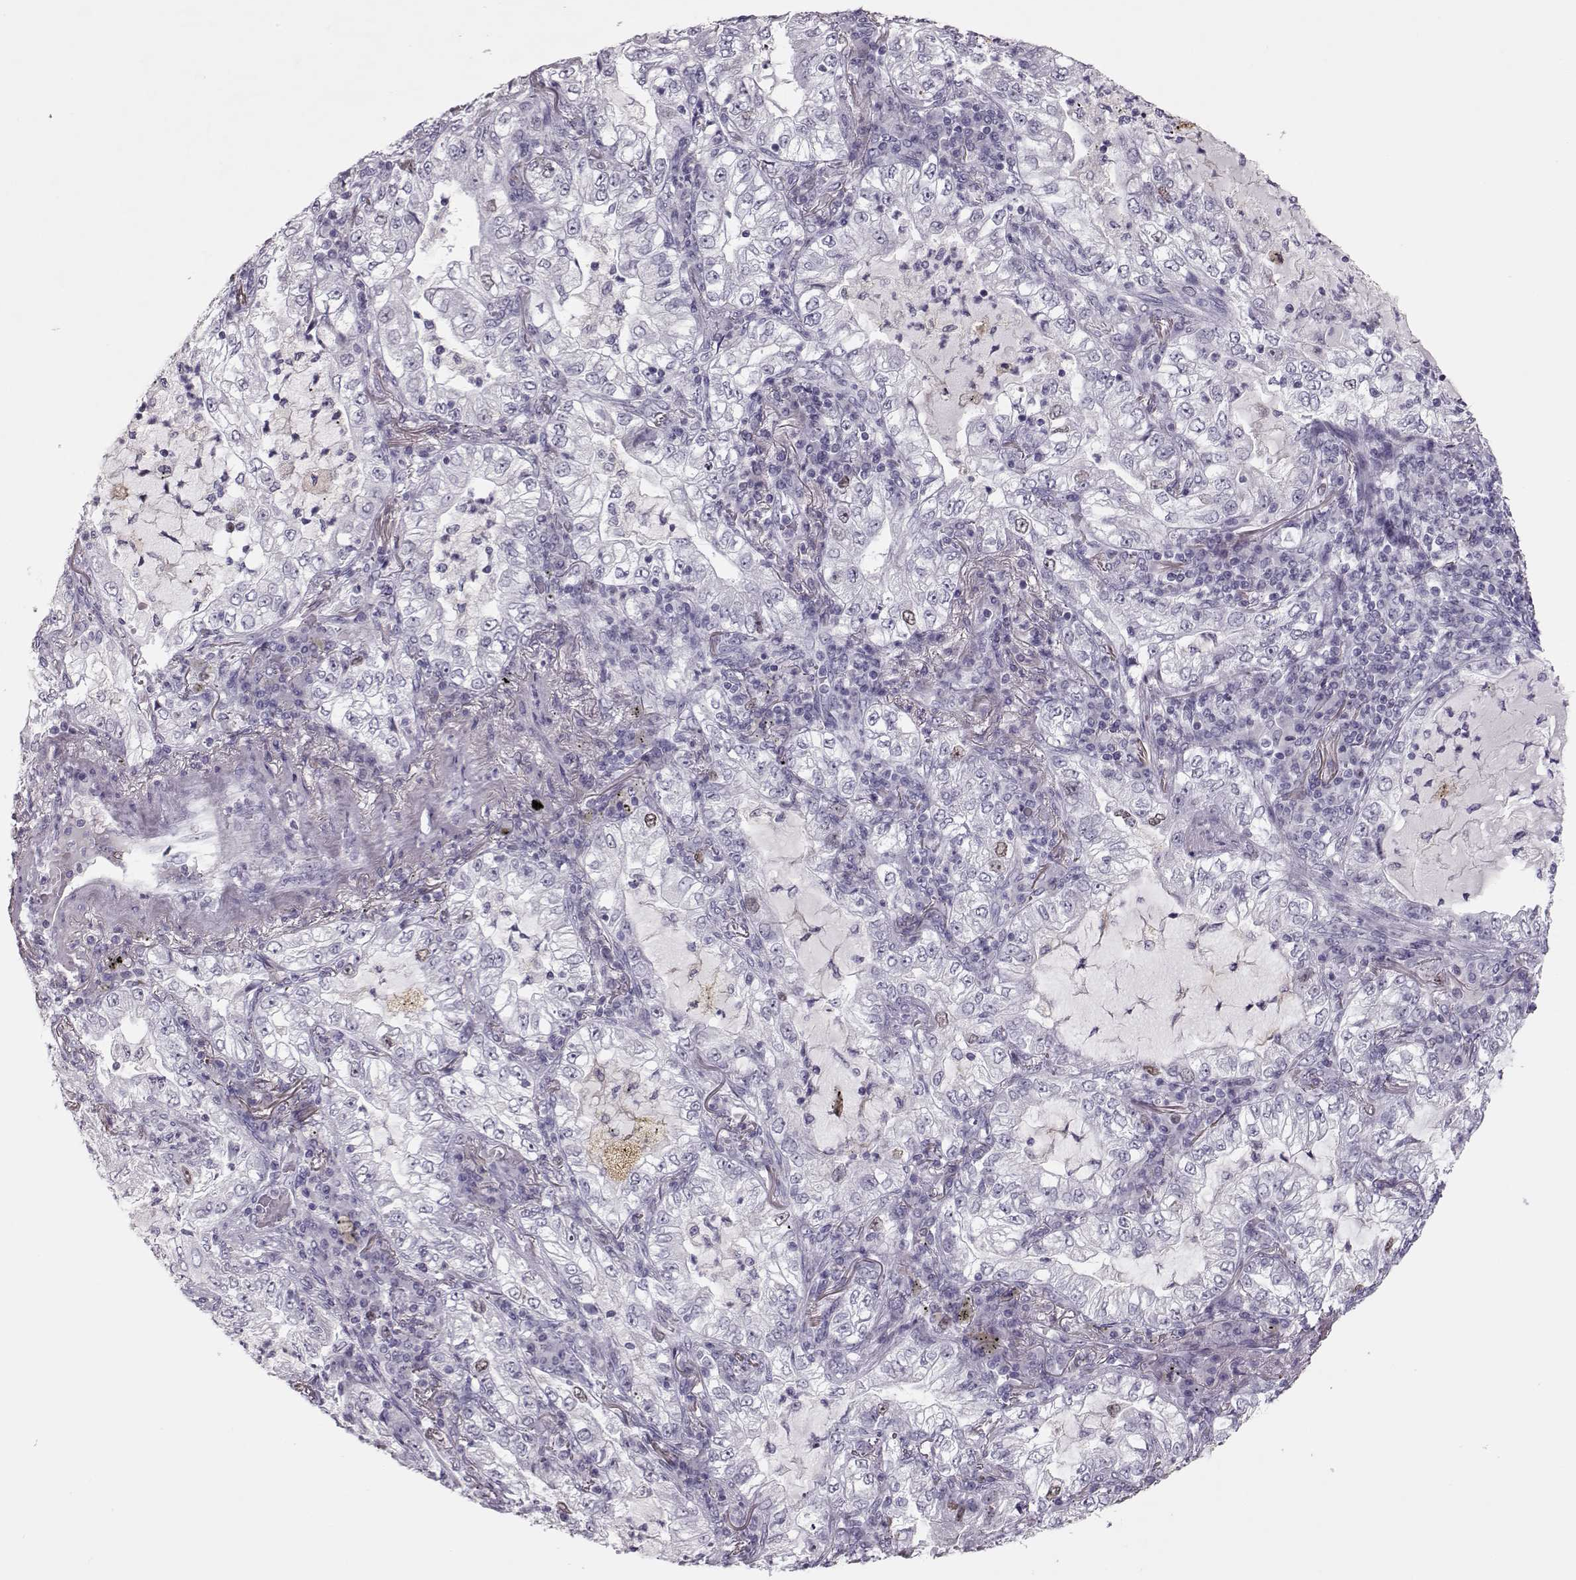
{"staining": {"intensity": "weak", "quantity": "<25%", "location": "nuclear"}, "tissue": "lung cancer", "cell_type": "Tumor cells", "image_type": "cancer", "snomed": [{"axis": "morphology", "description": "Adenocarcinoma, NOS"}, {"axis": "topography", "description": "Lung"}], "caption": "Protein analysis of adenocarcinoma (lung) shows no significant positivity in tumor cells.", "gene": "SGO1", "patient": {"sex": "female", "age": 73}}